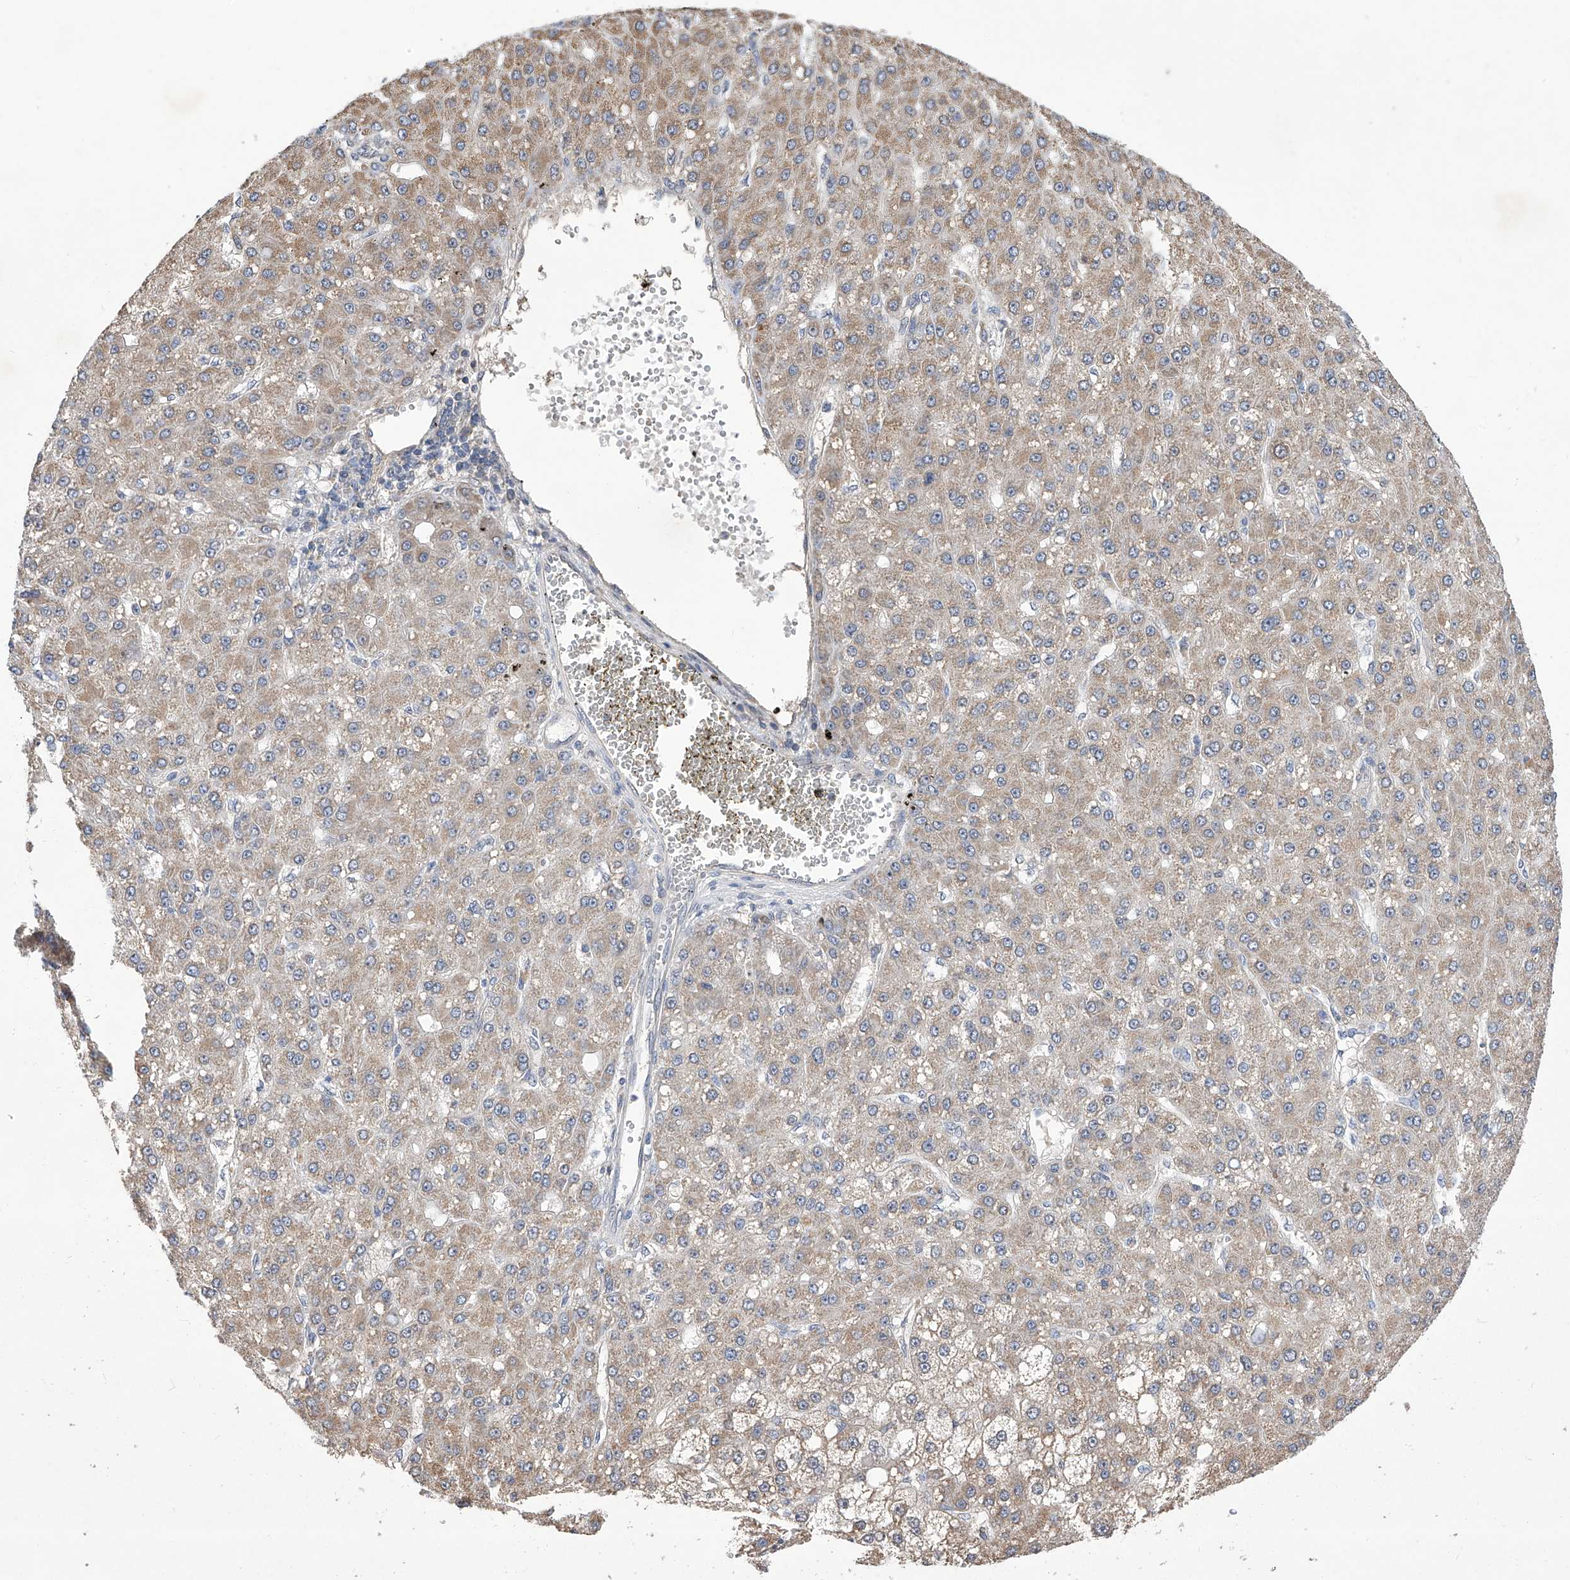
{"staining": {"intensity": "weak", "quantity": "25%-75%", "location": "cytoplasmic/membranous"}, "tissue": "liver cancer", "cell_type": "Tumor cells", "image_type": "cancer", "snomed": [{"axis": "morphology", "description": "Carcinoma, Hepatocellular, NOS"}, {"axis": "topography", "description": "Liver"}], "caption": "Liver cancer stained for a protein (brown) displays weak cytoplasmic/membranous positive expression in approximately 25%-75% of tumor cells.", "gene": "USP45", "patient": {"sex": "male", "age": 67}}